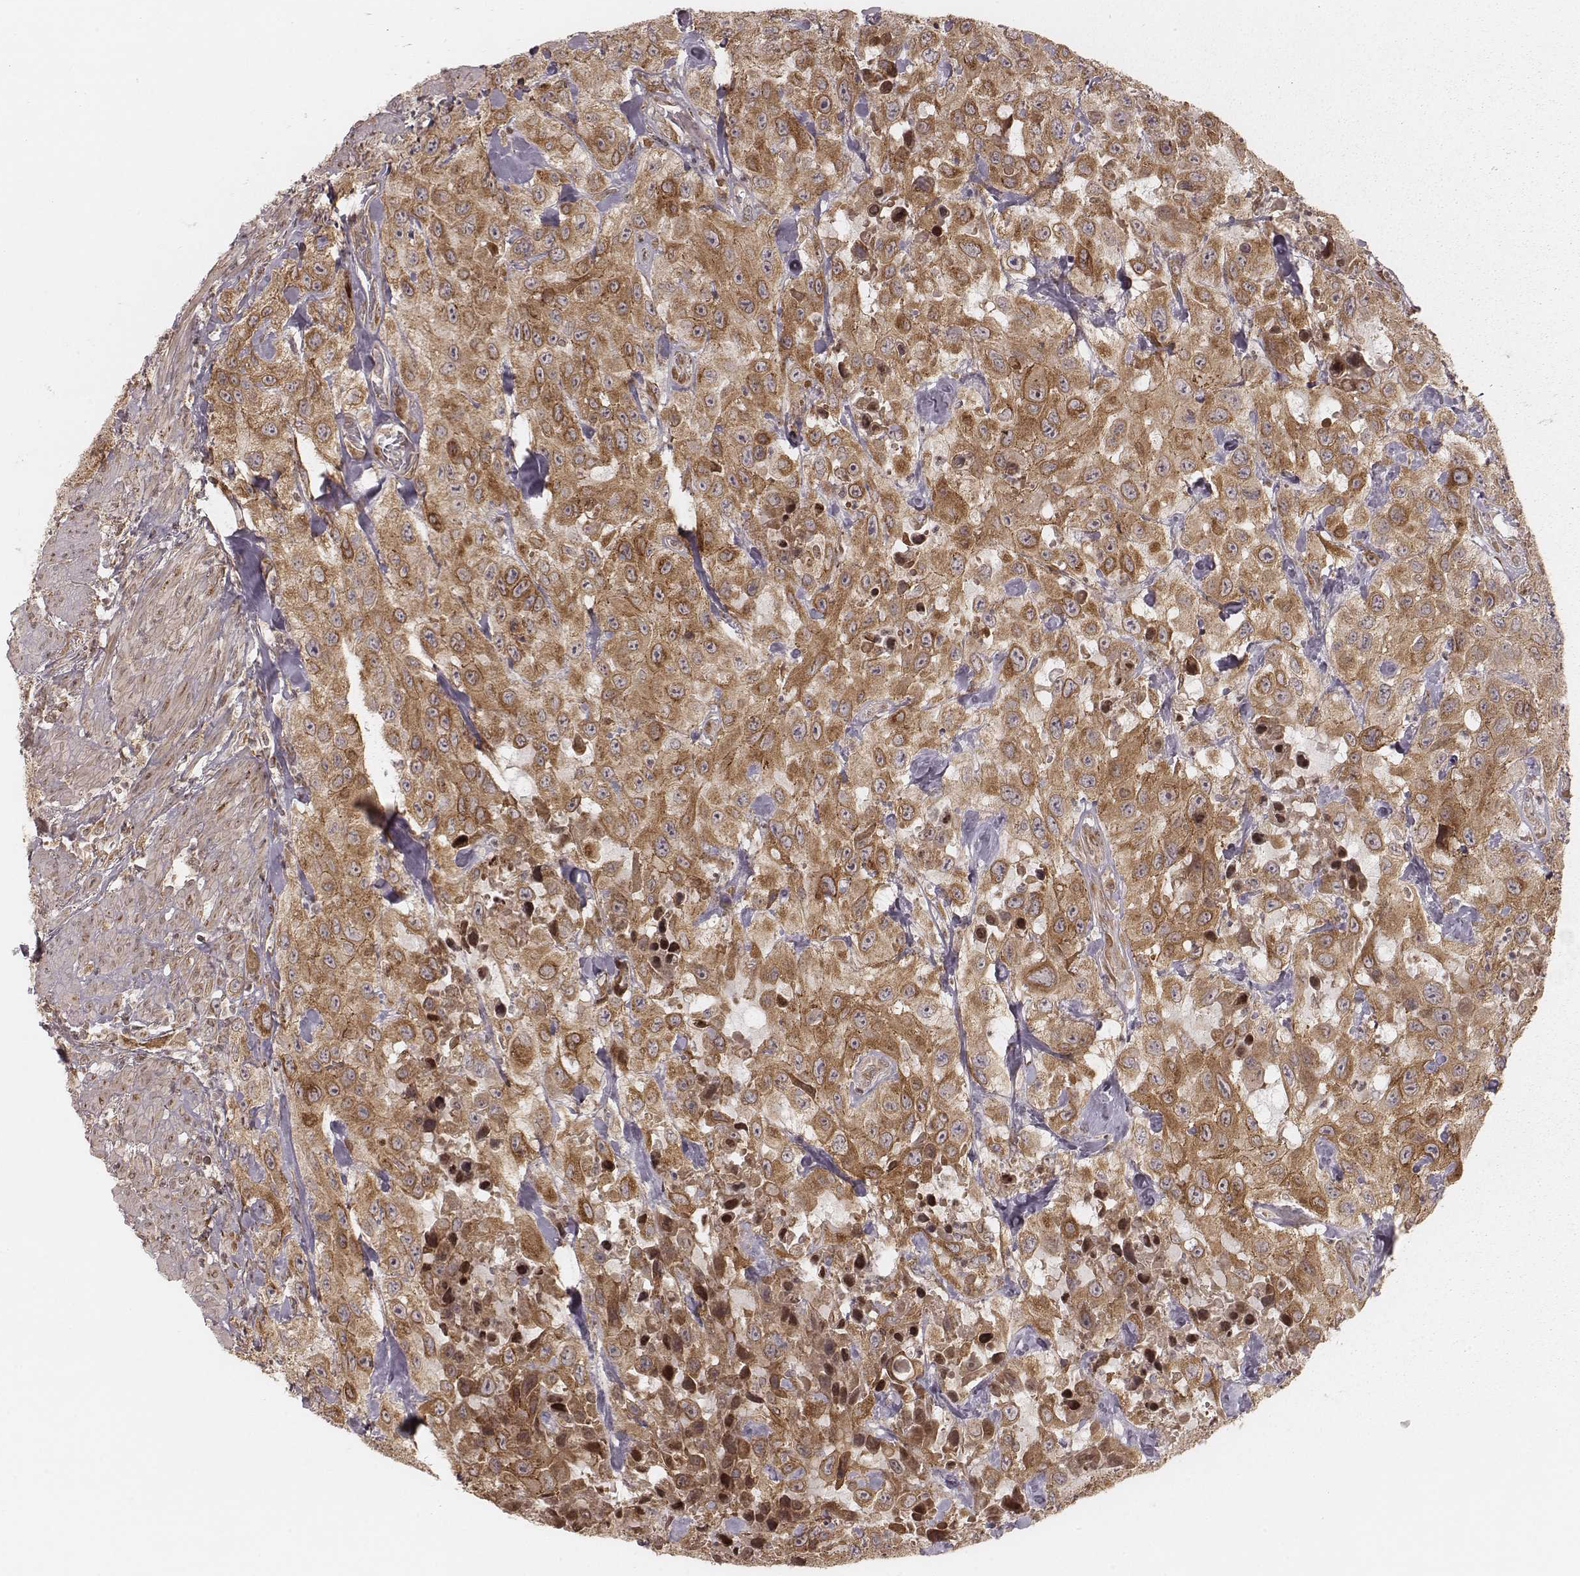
{"staining": {"intensity": "moderate", "quantity": ">75%", "location": "cytoplasmic/membranous"}, "tissue": "urothelial cancer", "cell_type": "Tumor cells", "image_type": "cancer", "snomed": [{"axis": "morphology", "description": "Urothelial carcinoma, High grade"}, {"axis": "topography", "description": "Urinary bladder"}], "caption": "IHC of urothelial carcinoma (high-grade) demonstrates medium levels of moderate cytoplasmic/membranous expression in about >75% of tumor cells.", "gene": "MYO19", "patient": {"sex": "male", "age": 79}}